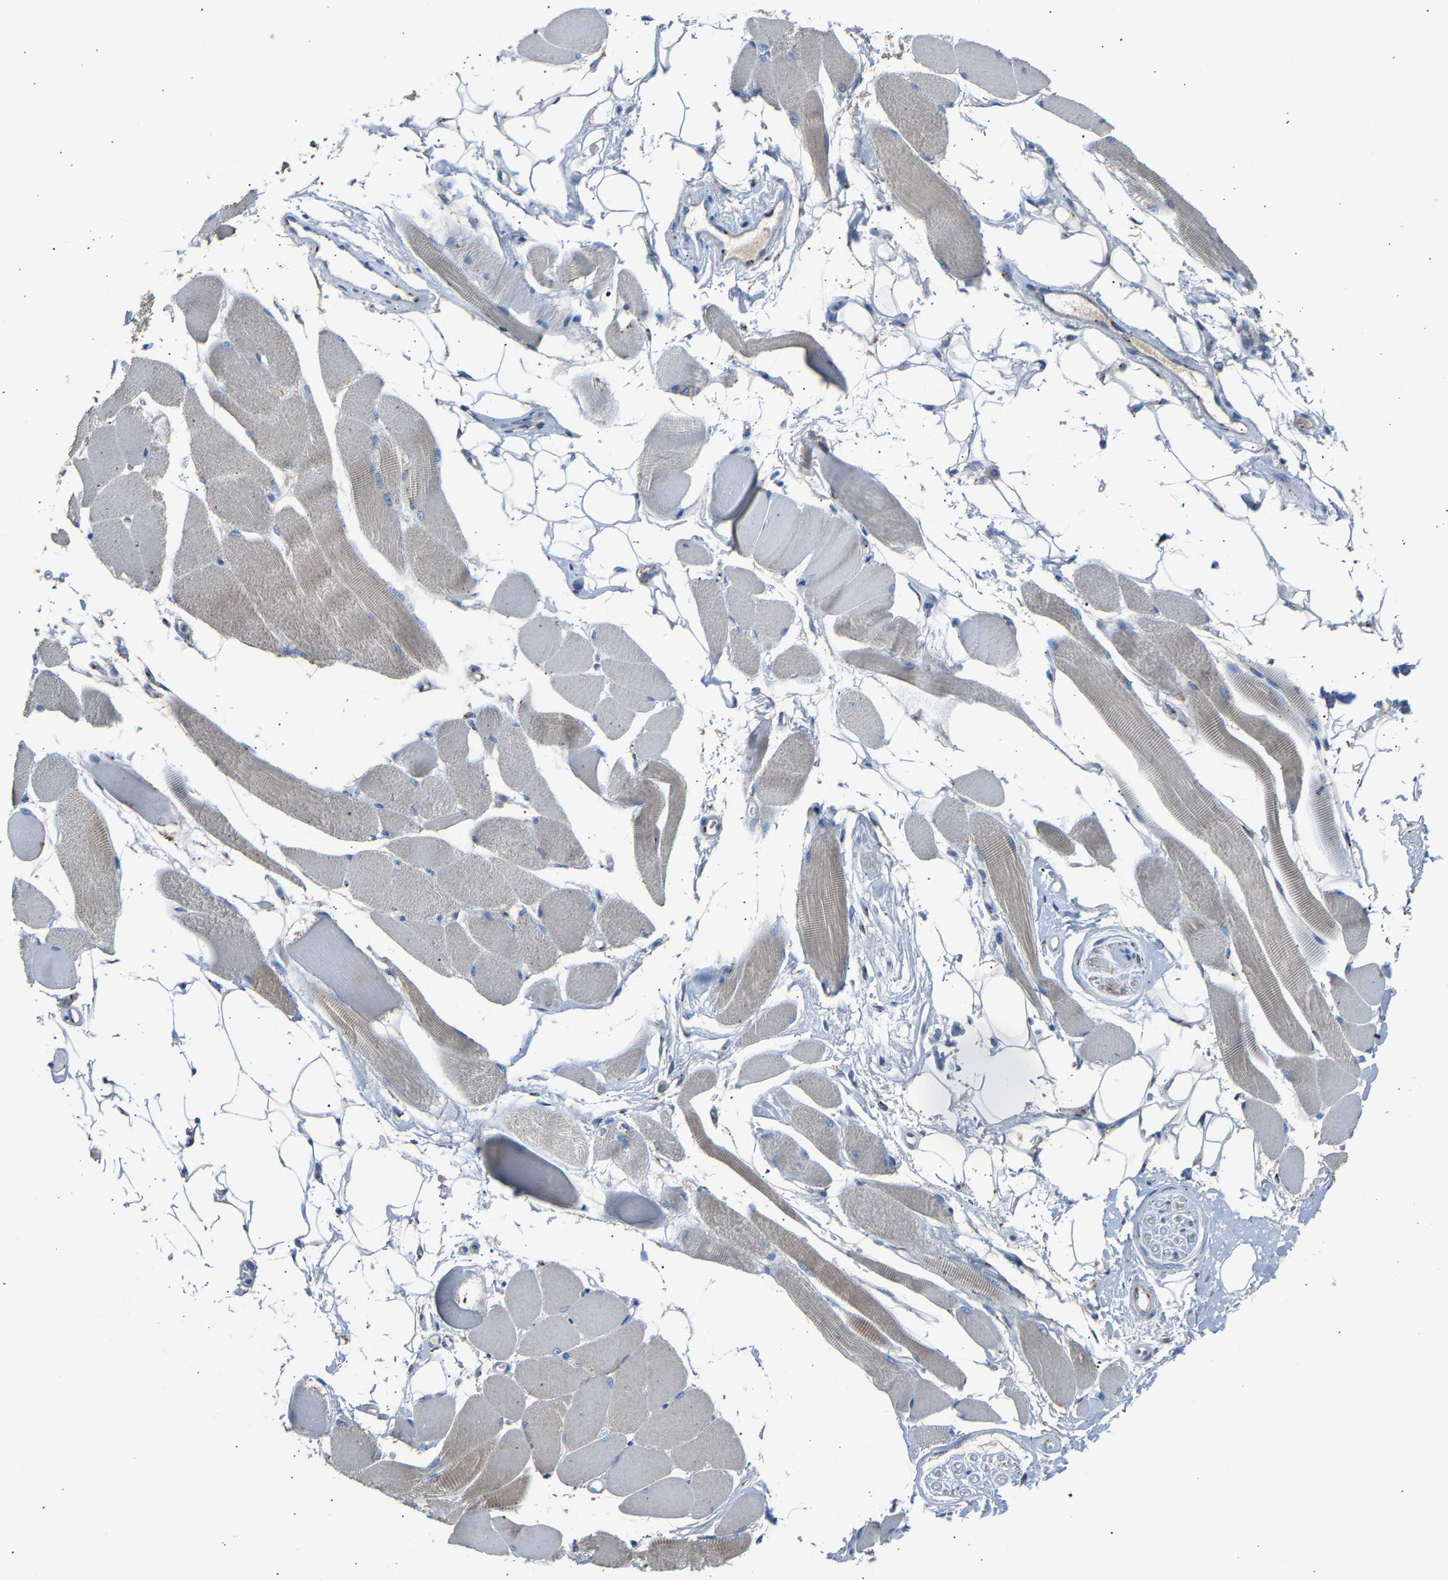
{"staining": {"intensity": "weak", "quantity": "25%-75%", "location": "cytoplasmic/membranous"}, "tissue": "skeletal muscle", "cell_type": "Myocytes", "image_type": "normal", "snomed": [{"axis": "morphology", "description": "Normal tissue, NOS"}, {"axis": "topography", "description": "Skeletal muscle"}, {"axis": "topography", "description": "Peripheral nerve tissue"}], "caption": "Unremarkable skeletal muscle shows weak cytoplasmic/membranous staining in about 25%-75% of myocytes, visualized by immunohistochemistry.", "gene": "CYREN", "patient": {"sex": "female", "age": 84}}